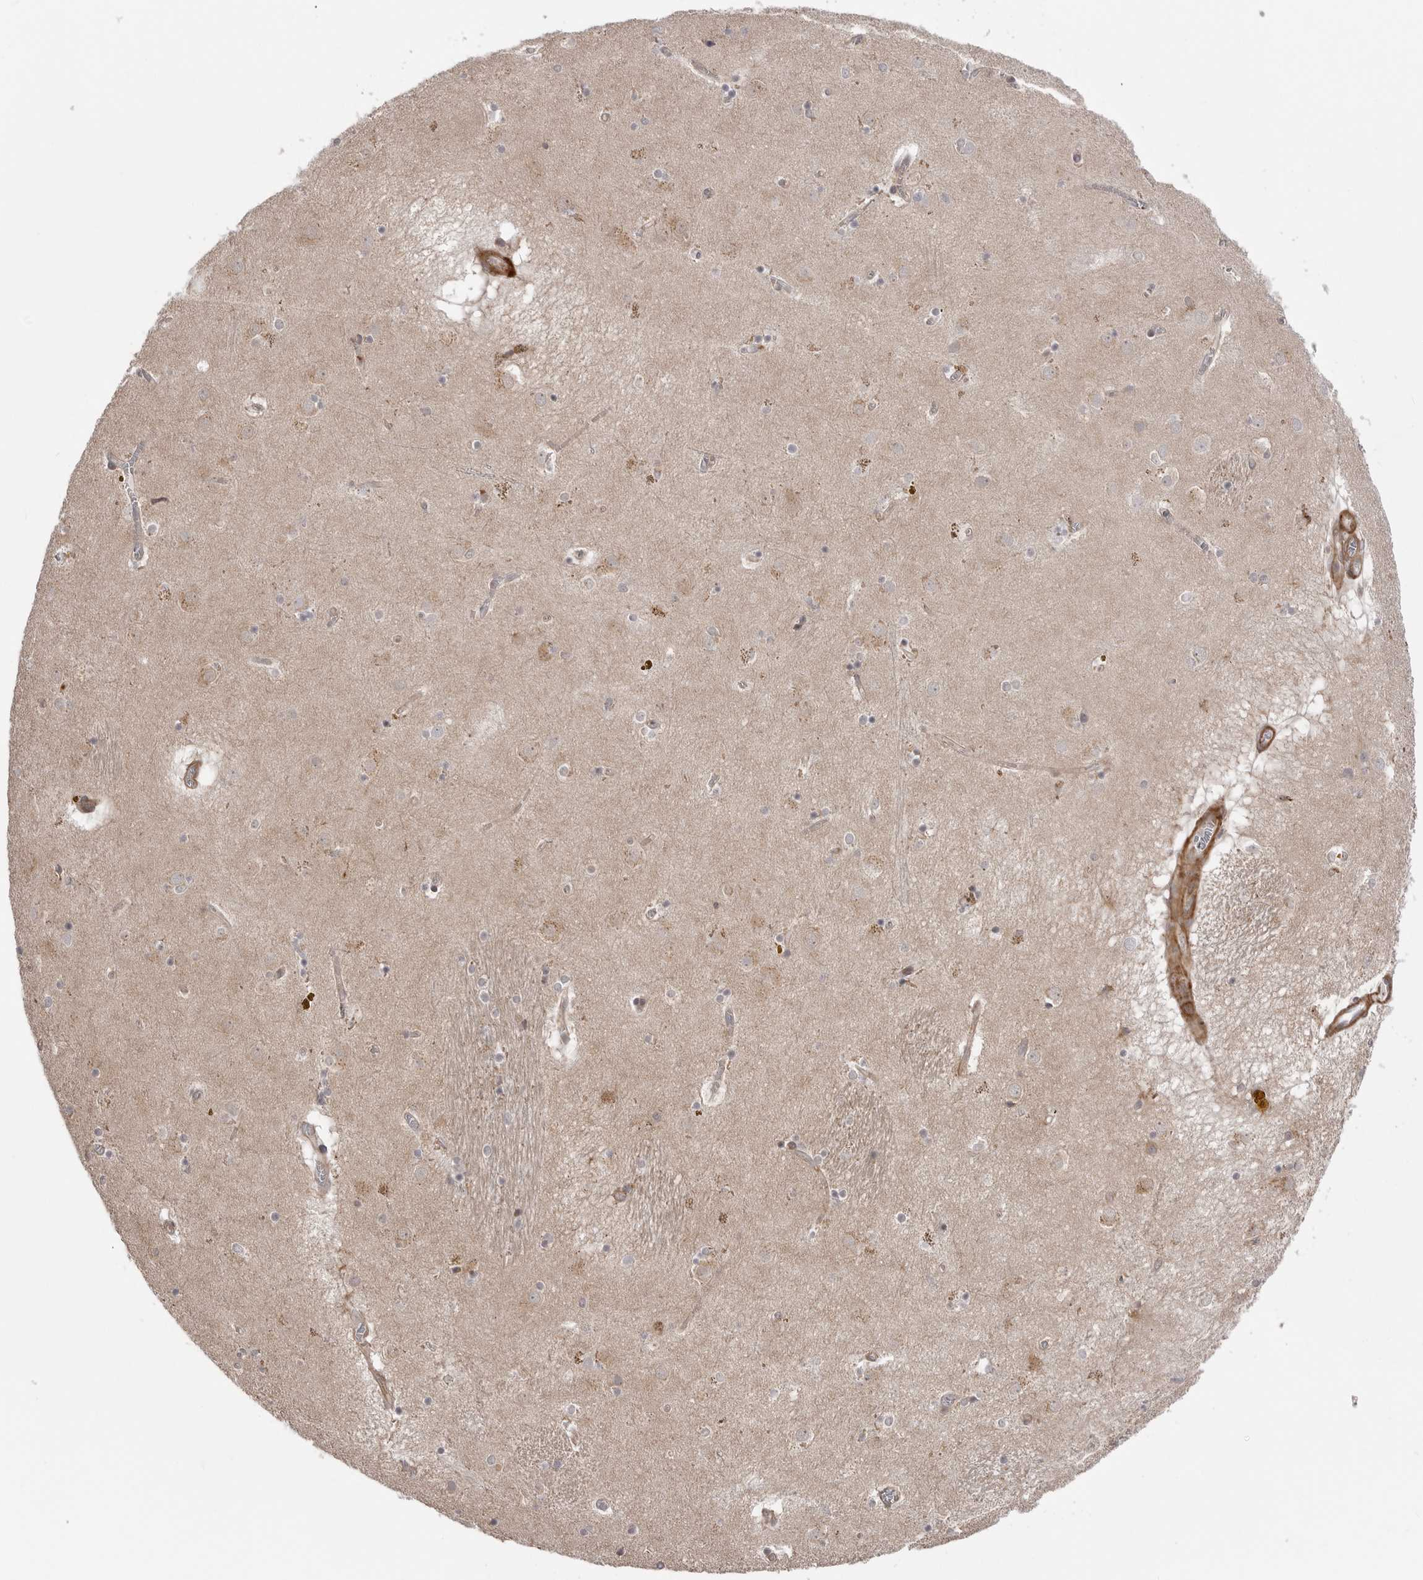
{"staining": {"intensity": "negative", "quantity": "none", "location": "none"}, "tissue": "caudate", "cell_type": "Glial cells", "image_type": "normal", "snomed": [{"axis": "morphology", "description": "Normal tissue, NOS"}, {"axis": "topography", "description": "Lateral ventricle wall"}], "caption": "This is an immunohistochemistry (IHC) micrograph of benign human caudate. There is no expression in glial cells.", "gene": "SCP2", "patient": {"sex": "male", "age": 70}}